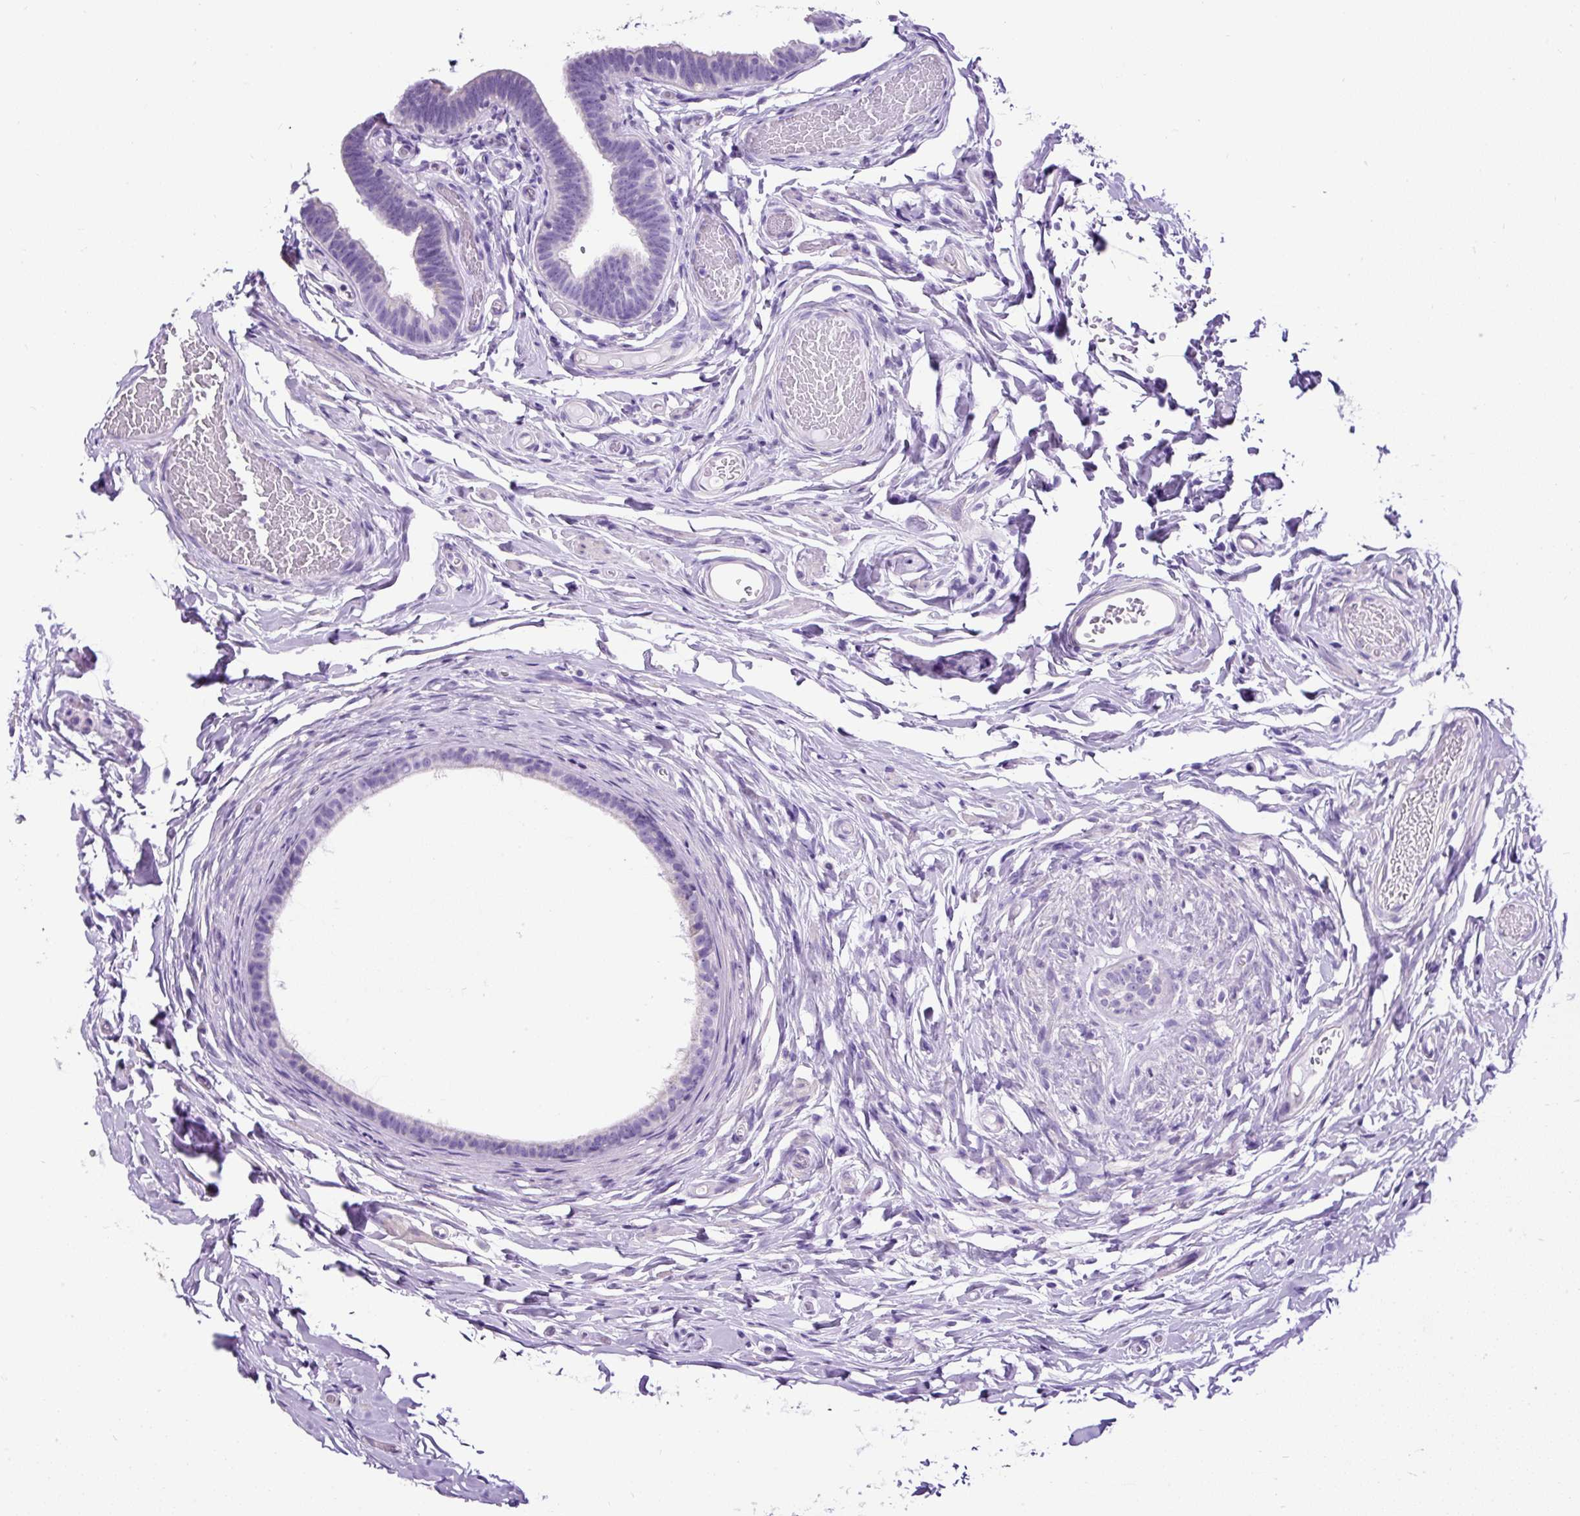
{"staining": {"intensity": "weak", "quantity": "<25%", "location": "cytoplasmic/membranous"}, "tissue": "epididymis", "cell_type": "Glandular cells", "image_type": "normal", "snomed": [{"axis": "morphology", "description": "Normal tissue, NOS"}, {"axis": "morphology", "description": "Carcinoma, Embryonal, NOS"}, {"axis": "topography", "description": "Testis"}, {"axis": "topography", "description": "Epididymis"}], "caption": "High power microscopy micrograph of an immunohistochemistry (IHC) photomicrograph of unremarkable epididymis, revealing no significant positivity in glandular cells.", "gene": "PDIA2", "patient": {"sex": "male", "age": 36}}